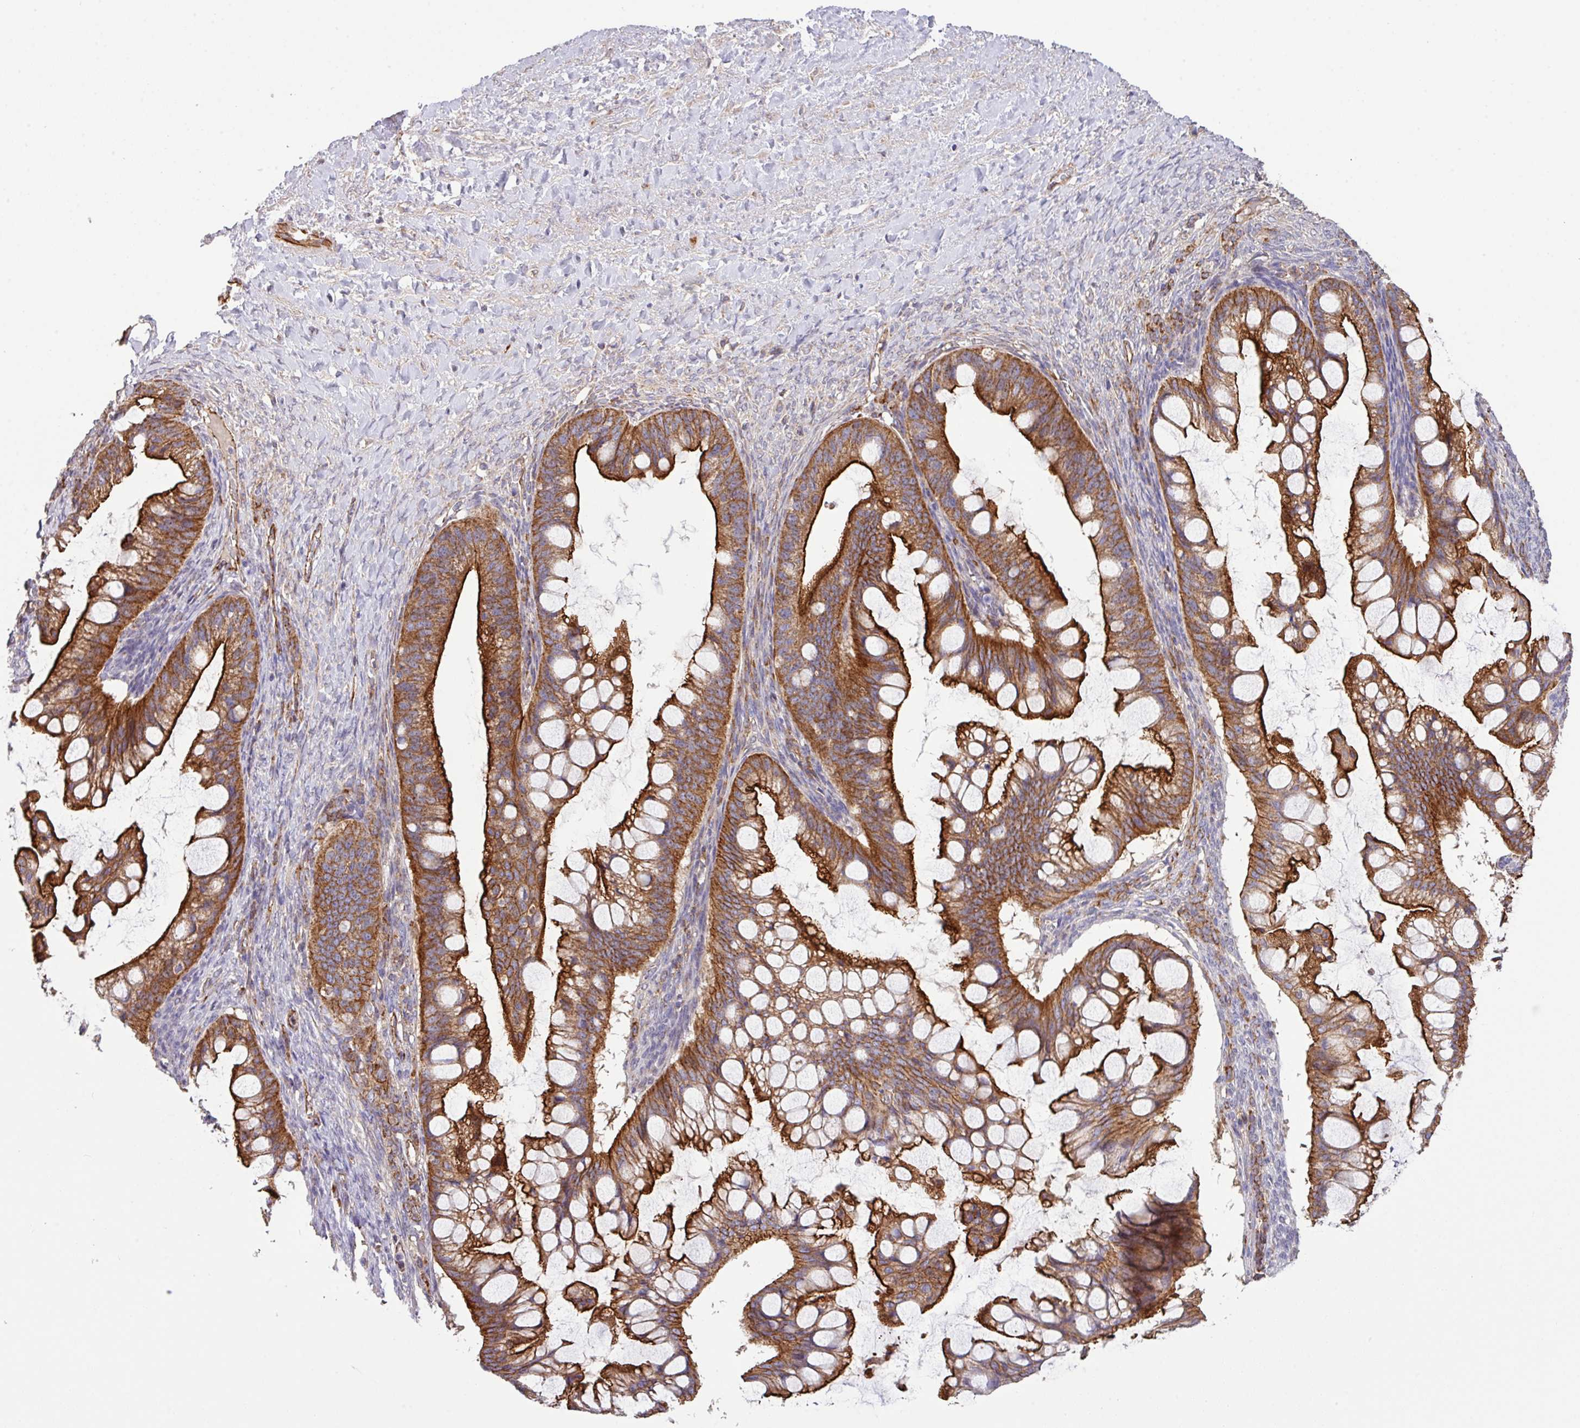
{"staining": {"intensity": "strong", "quantity": ">75%", "location": "cytoplasmic/membranous"}, "tissue": "ovarian cancer", "cell_type": "Tumor cells", "image_type": "cancer", "snomed": [{"axis": "morphology", "description": "Cystadenocarcinoma, mucinous, NOS"}, {"axis": "topography", "description": "Ovary"}], "caption": "Immunohistochemistry image of ovarian cancer stained for a protein (brown), which demonstrates high levels of strong cytoplasmic/membranous positivity in approximately >75% of tumor cells.", "gene": "LRRC53", "patient": {"sex": "female", "age": 73}}